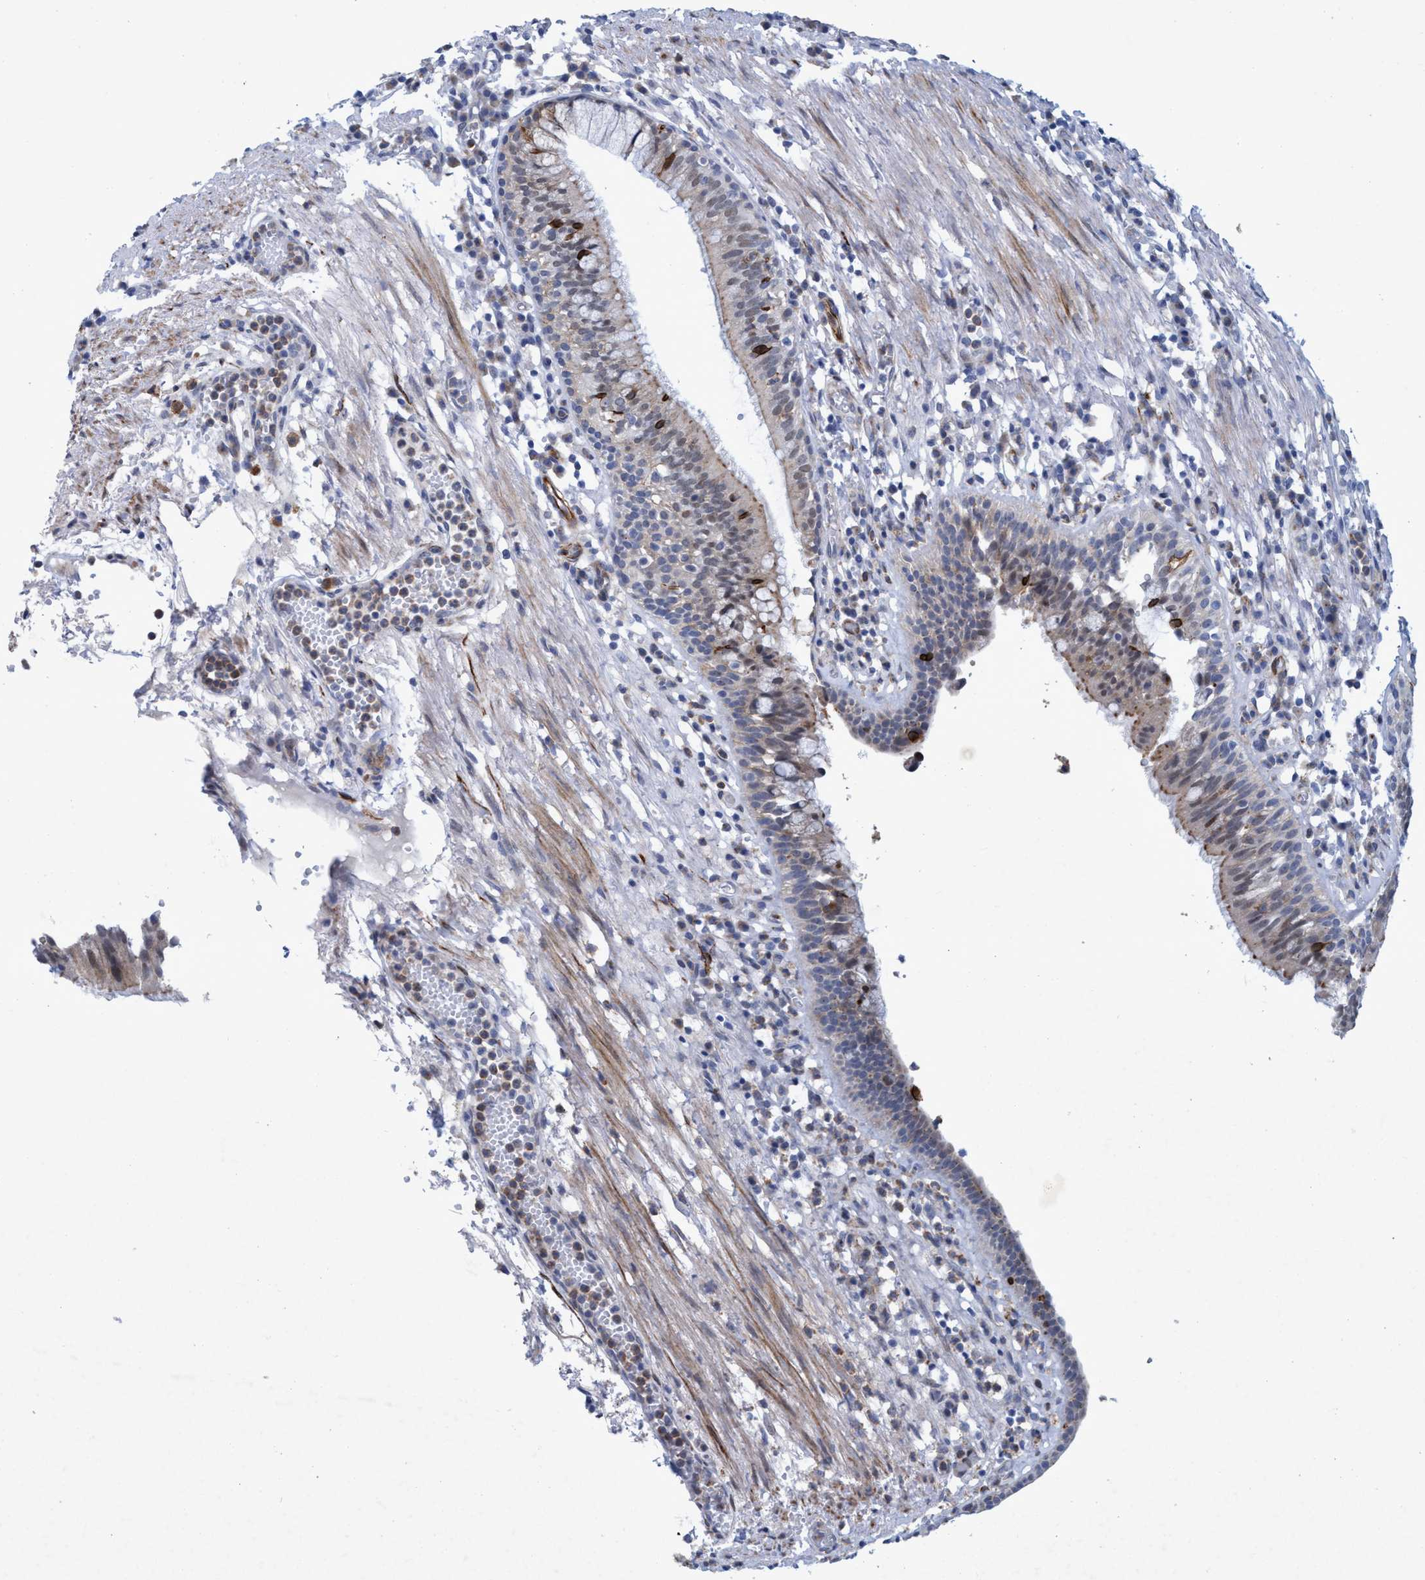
{"staining": {"intensity": "strong", "quantity": "<25%", "location": "cytoplasmic/membranous"}, "tissue": "carcinoid", "cell_type": "Tumor cells", "image_type": "cancer", "snomed": [{"axis": "morphology", "description": "Carcinoid, malignant, NOS"}, {"axis": "topography", "description": "Lung"}], "caption": "Protein staining of malignant carcinoid tissue exhibits strong cytoplasmic/membranous positivity in about <25% of tumor cells.", "gene": "SLC43A2", "patient": {"sex": "male", "age": 30}}